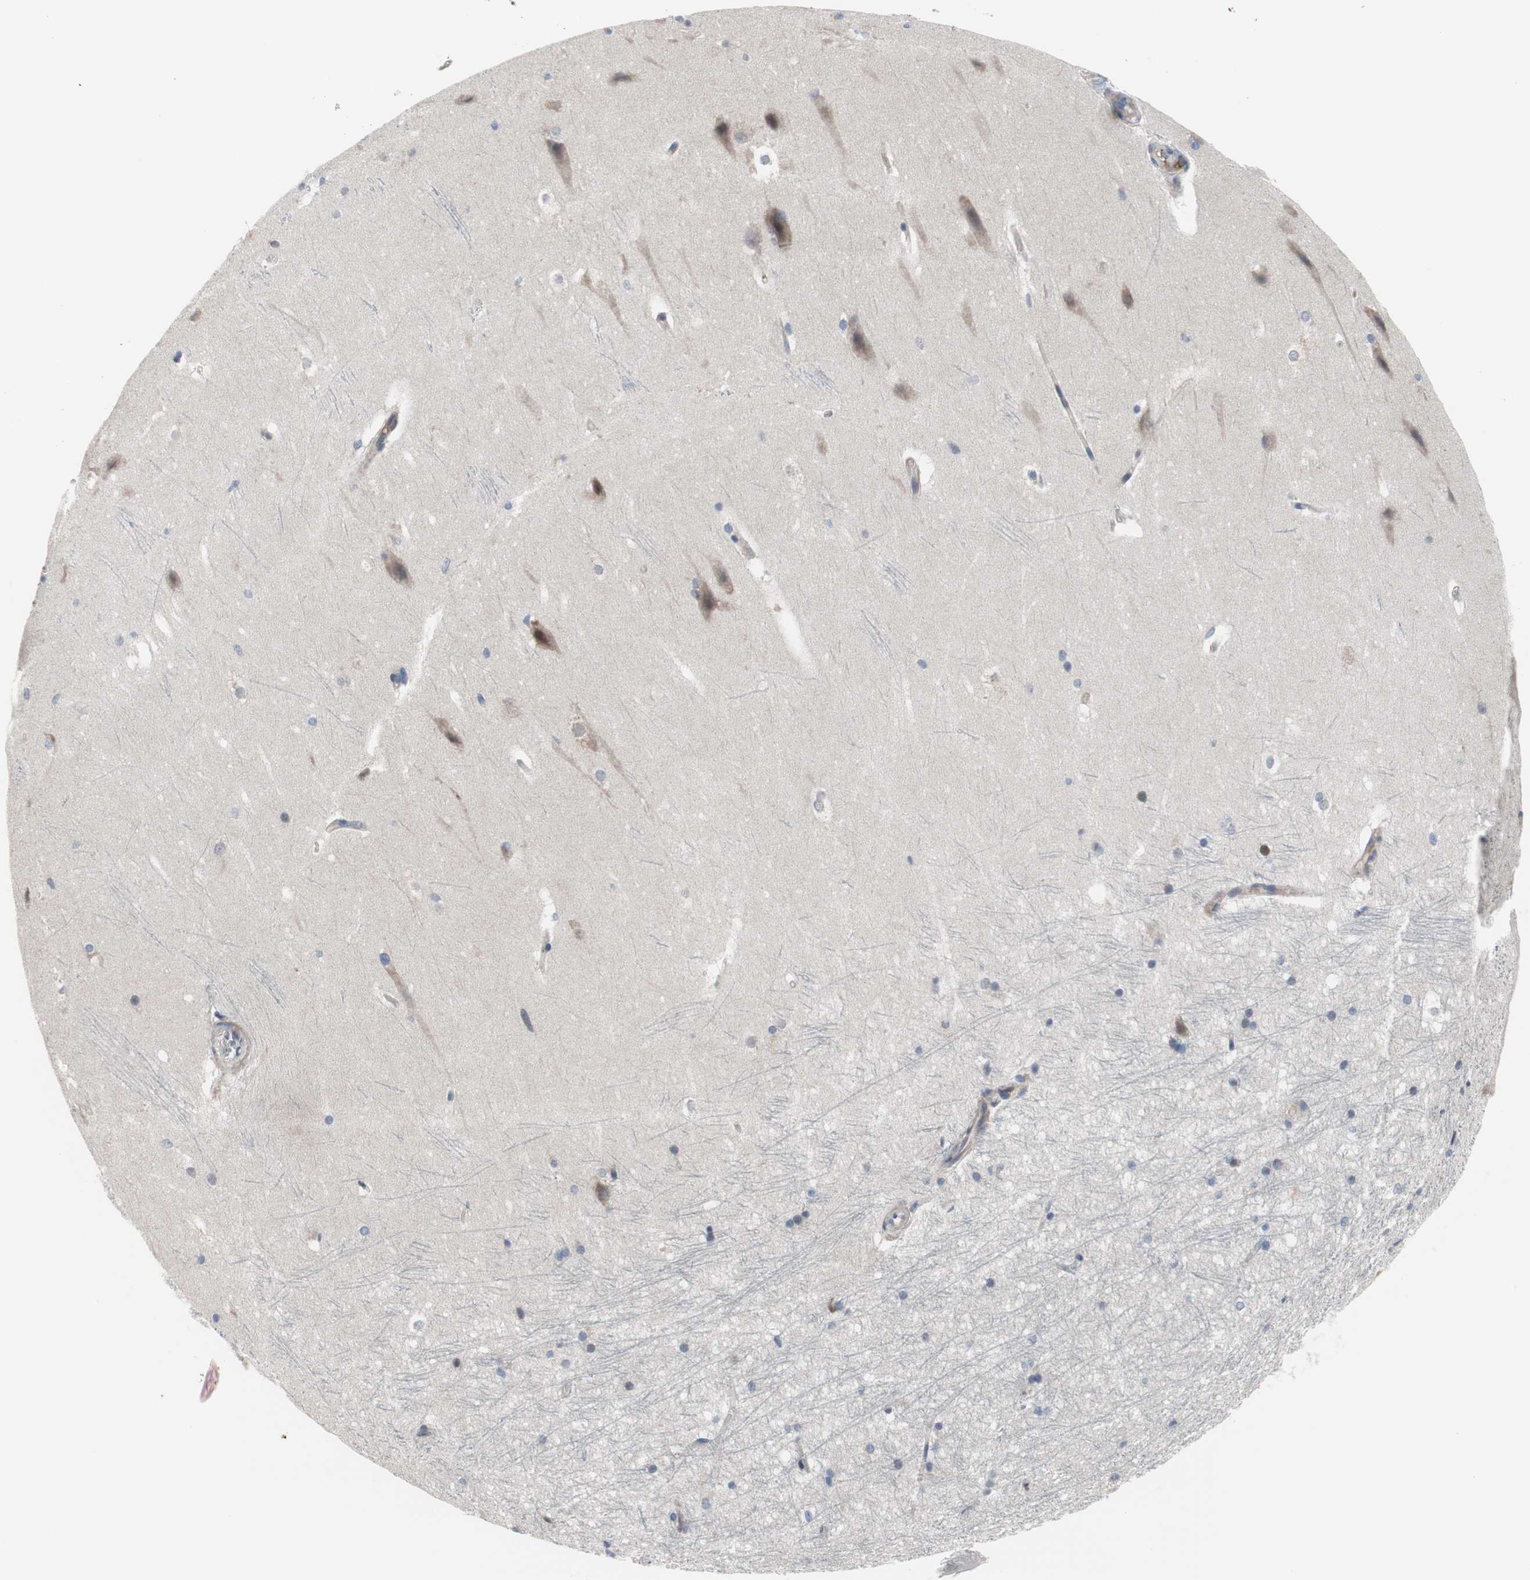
{"staining": {"intensity": "negative", "quantity": "none", "location": "none"}, "tissue": "hippocampus", "cell_type": "Glial cells", "image_type": "normal", "snomed": [{"axis": "morphology", "description": "Normal tissue, NOS"}, {"axis": "topography", "description": "Hippocampus"}], "caption": "High magnification brightfield microscopy of benign hippocampus stained with DAB (3,3'-diaminobenzidine) (brown) and counterstained with hematoxylin (blue): glial cells show no significant staining.", "gene": "KANSL1", "patient": {"sex": "female", "age": 19}}